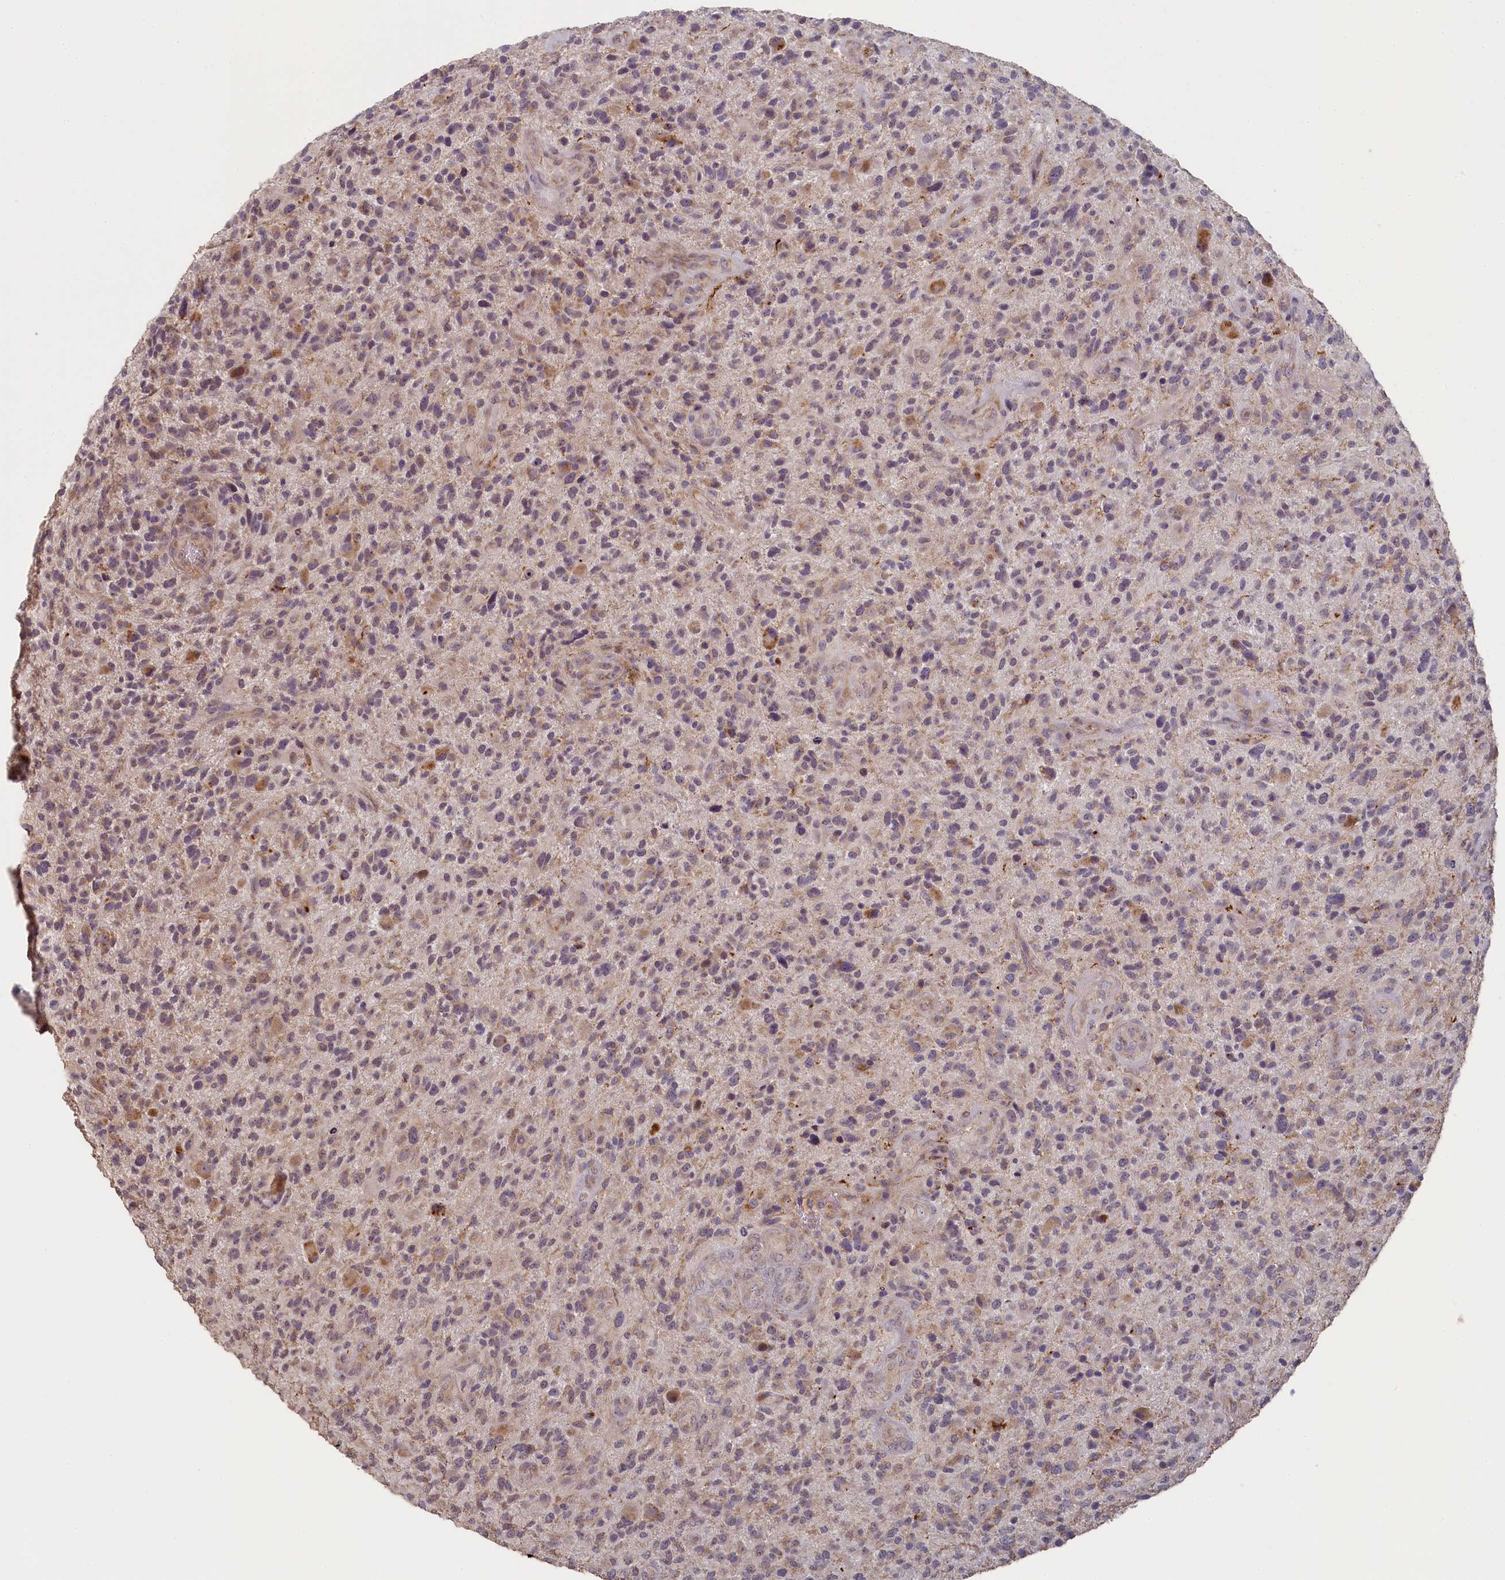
{"staining": {"intensity": "weak", "quantity": "<25%", "location": "cytoplasmic/membranous"}, "tissue": "glioma", "cell_type": "Tumor cells", "image_type": "cancer", "snomed": [{"axis": "morphology", "description": "Glioma, malignant, High grade"}, {"axis": "topography", "description": "Brain"}], "caption": "Human malignant high-grade glioma stained for a protein using immunohistochemistry (IHC) shows no positivity in tumor cells.", "gene": "STX16", "patient": {"sex": "male", "age": 47}}